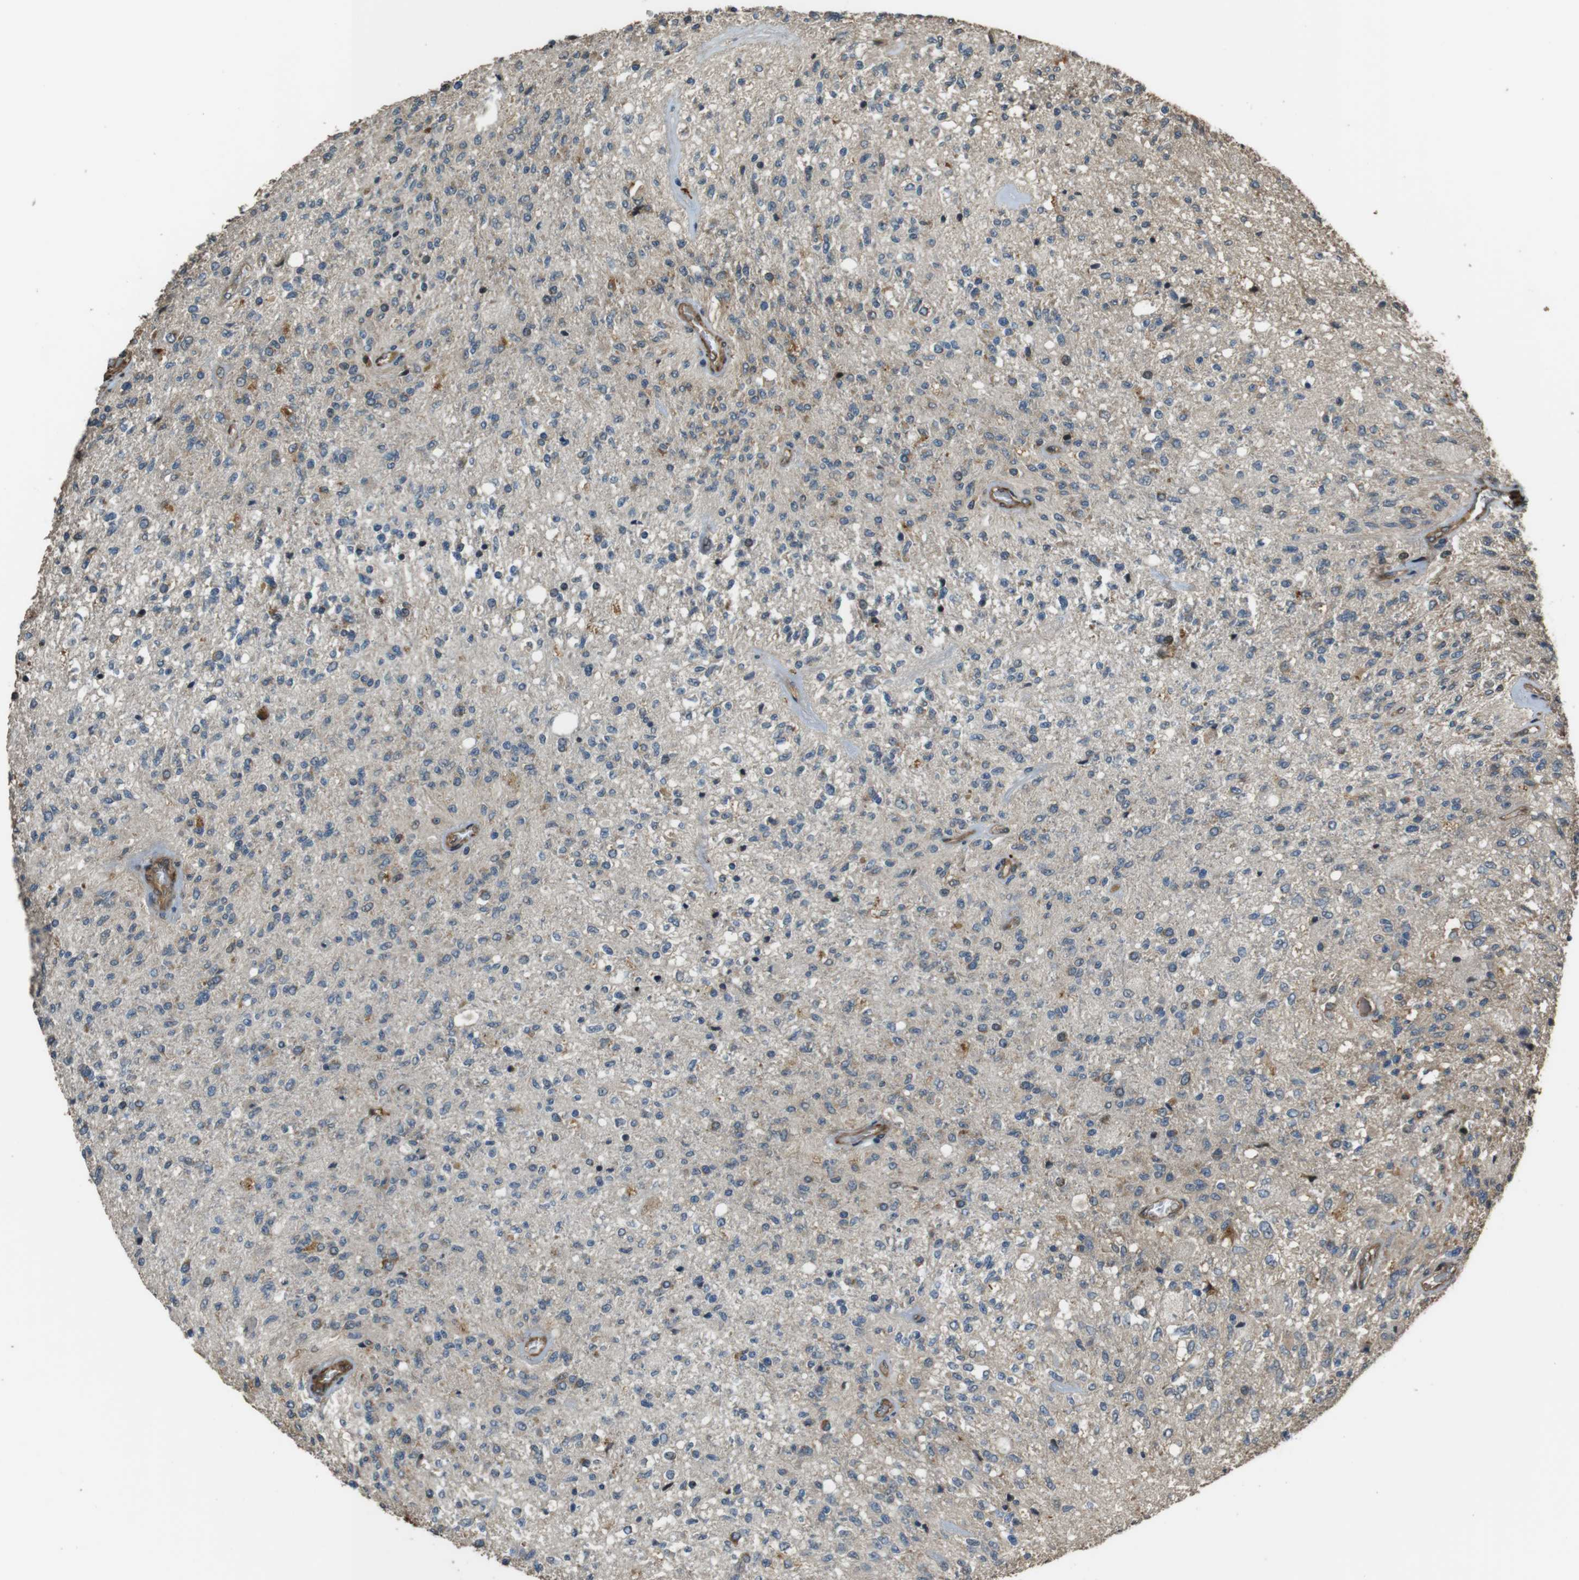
{"staining": {"intensity": "weak", "quantity": "<25%", "location": "cytoplasmic/membranous"}, "tissue": "glioma", "cell_type": "Tumor cells", "image_type": "cancer", "snomed": [{"axis": "morphology", "description": "Normal tissue, NOS"}, {"axis": "morphology", "description": "Glioma, malignant, High grade"}, {"axis": "topography", "description": "Cerebral cortex"}], "caption": "Immunohistochemistry (IHC) image of neoplastic tissue: human malignant glioma (high-grade) stained with DAB (3,3'-diaminobenzidine) exhibits no significant protein expression in tumor cells.", "gene": "MSRB3", "patient": {"sex": "male", "age": 77}}